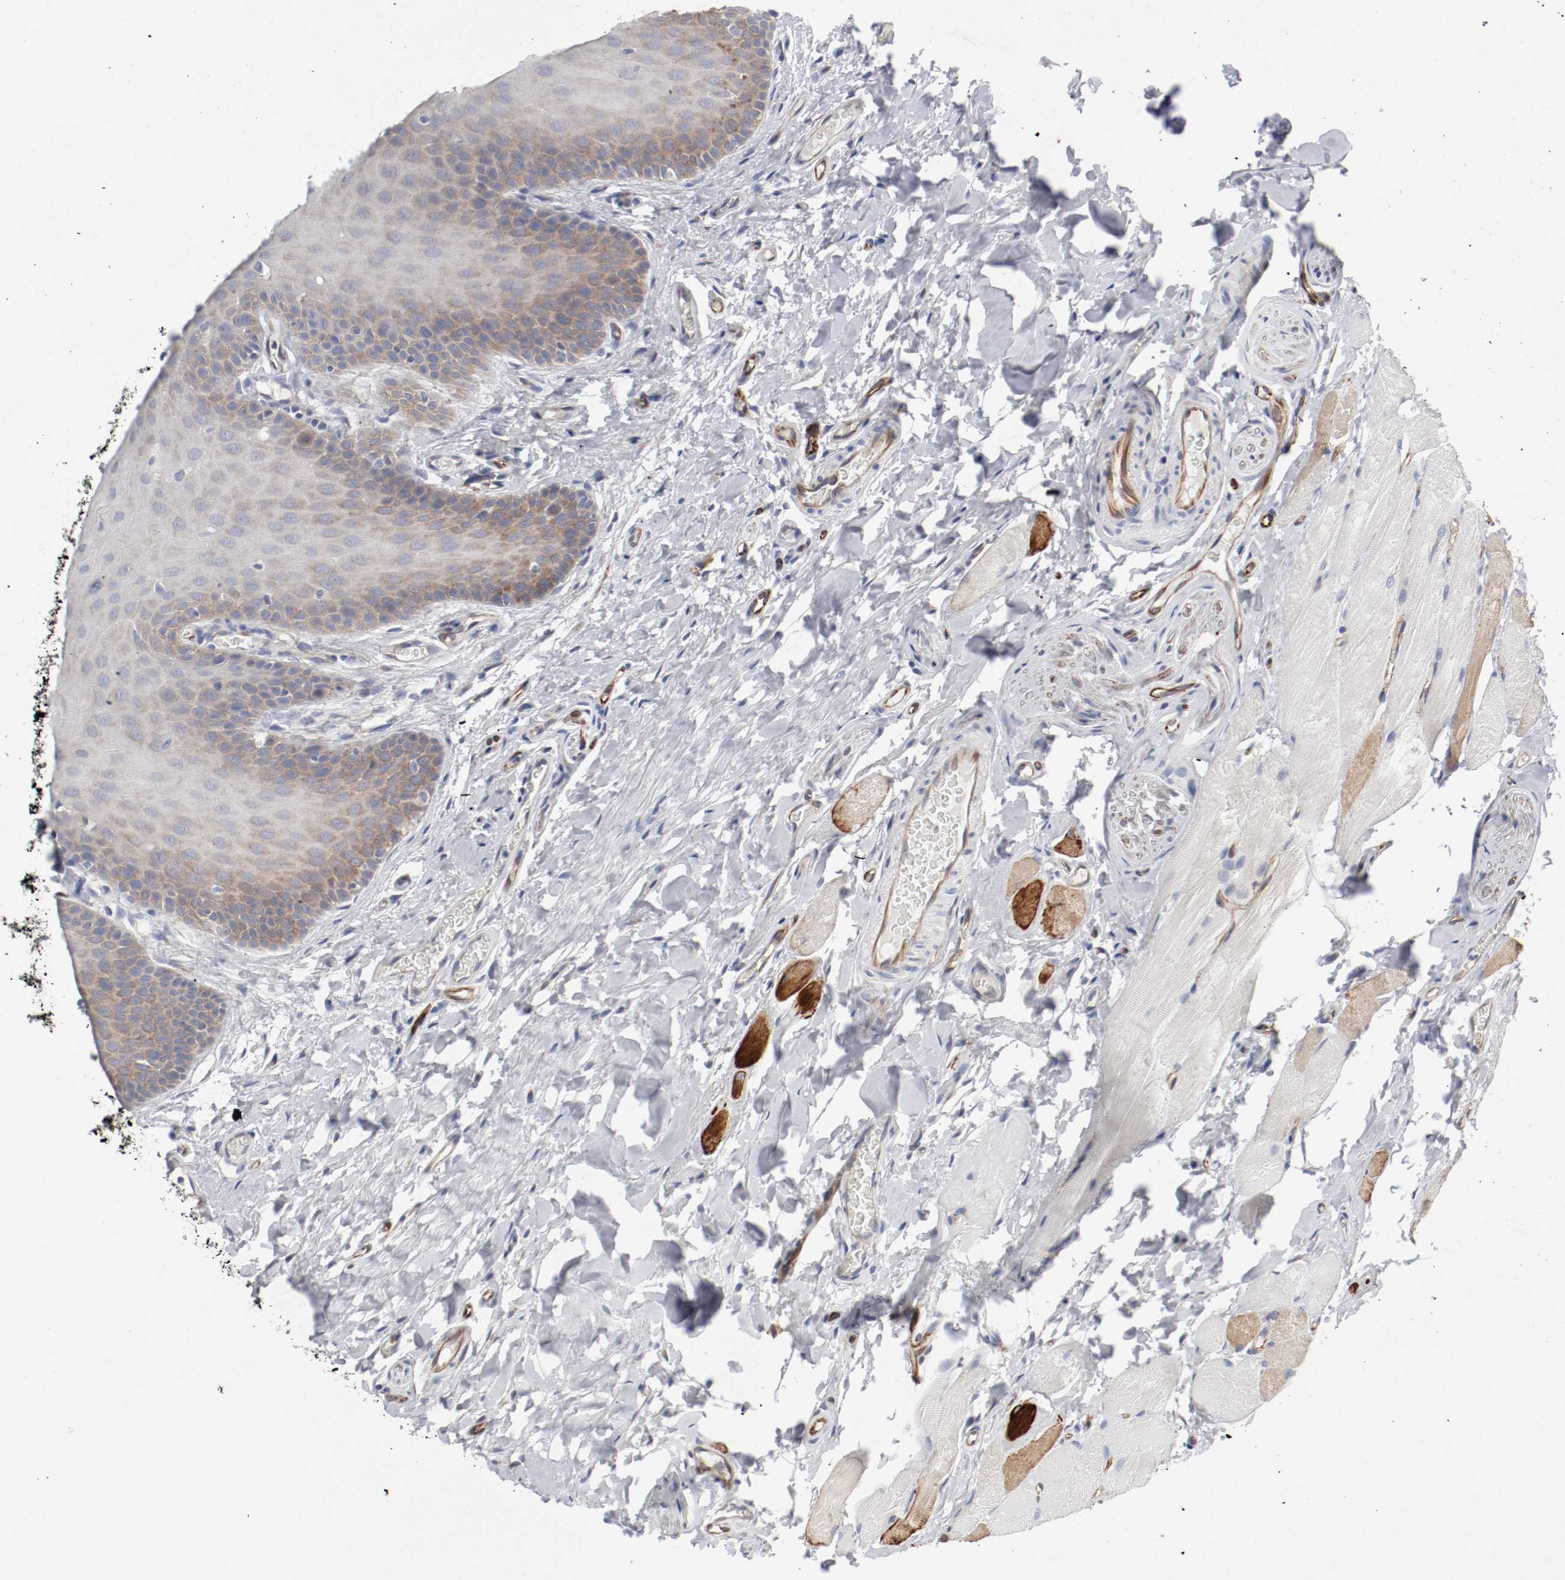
{"staining": {"intensity": "moderate", "quantity": "25%-75%", "location": "cytoplasmic/membranous"}, "tissue": "oral mucosa", "cell_type": "Squamous epithelial cells", "image_type": "normal", "snomed": [{"axis": "morphology", "description": "Normal tissue, NOS"}, {"axis": "topography", "description": "Oral tissue"}], "caption": "A brown stain labels moderate cytoplasmic/membranous expression of a protein in squamous epithelial cells of benign oral mucosa.", "gene": "GIT1", "patient": {"sex": "male", "age": 54}}